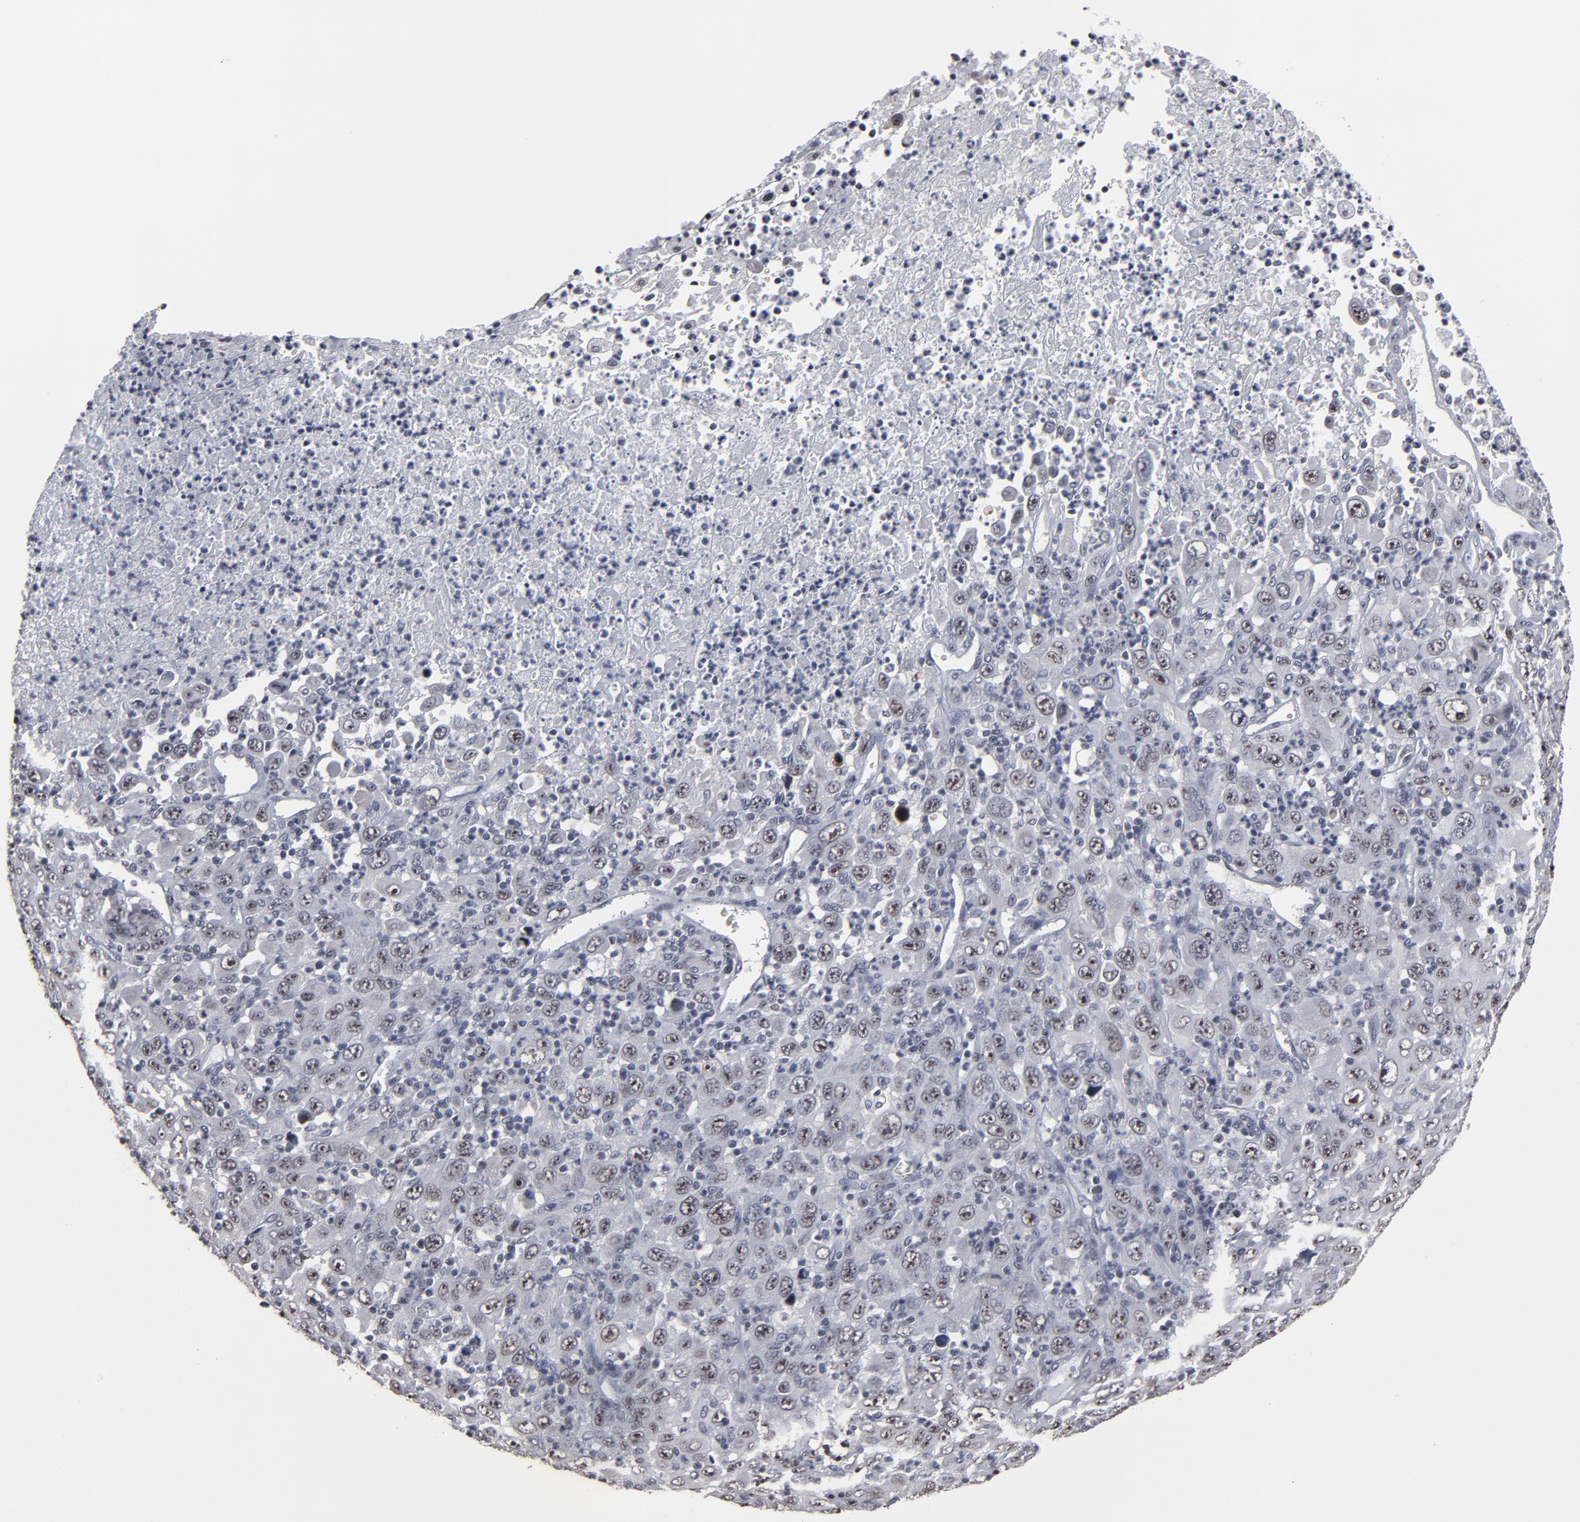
{"staining": {"intensity": "moderate", "quantity": "<25%", "location": "nuclear"}, "tissue": "melanoma", "cell_type": "Tumor cells", "image_type": "cancer", "snomed": [{"axis": "morphology", "description": "Malignant melanoma, Metastatic site"}, {"axis": "topography", "description": "Skin"}], "caption": "Protein expression by immunohistochemistry (IHC) shows moderate nuclear staining in approximately <25% of tumor cells in melanoma. (DAB (3,3'-diaminobenzidine) = brown stain, brightfield microscopy at high magnification).", "gene": "SSRP1", "patient": {"sex": "female", "age": 56}}